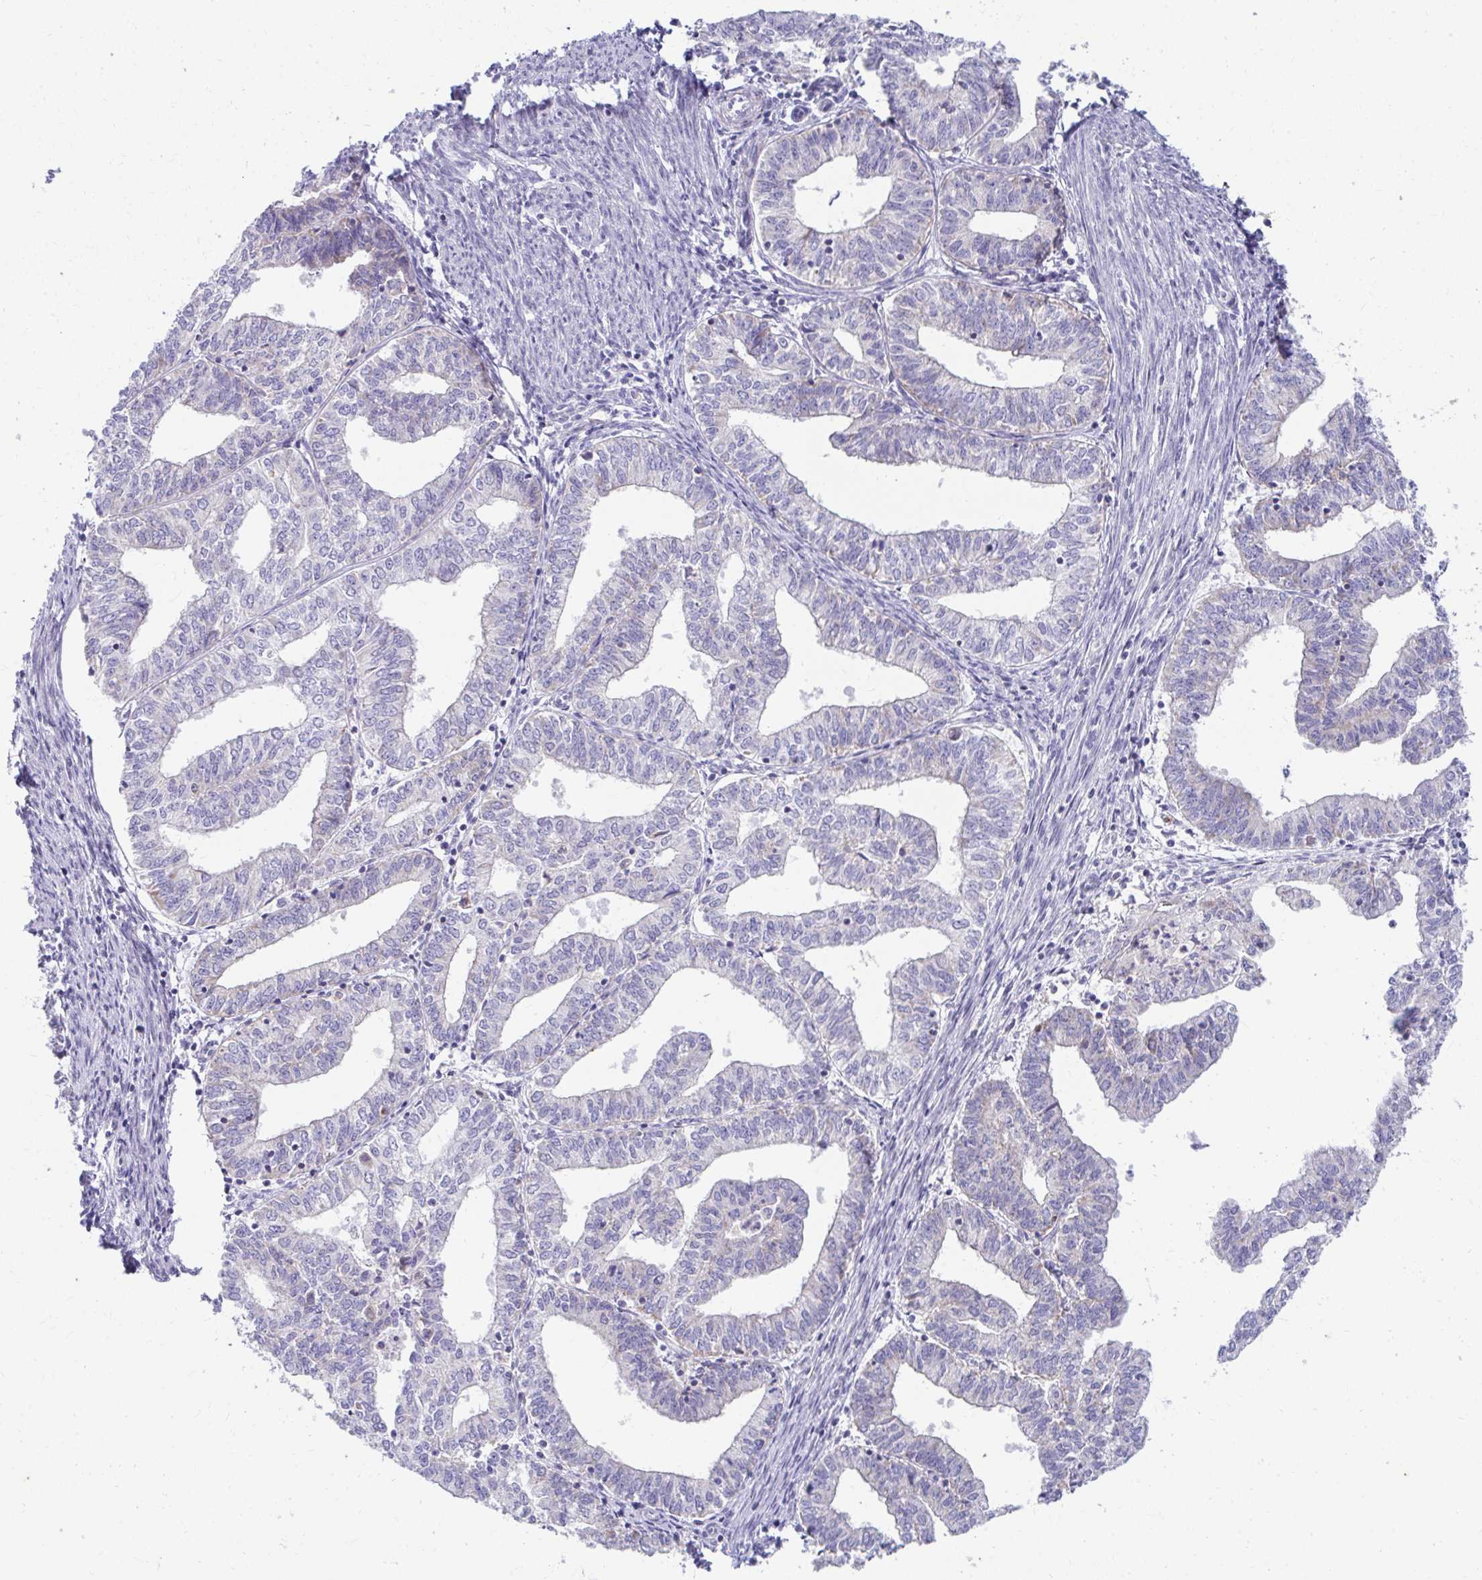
{"staining": {"intensity": "negative", "quantity": "none", "location": "none"}, "tissue": "endometrial cancer", "cell_type": "Tumor cells", "image_type": "cancer", "snomed": [{"axis": "morphology", "description": "Adenocarcinoma, NOS"}, {"axis": "topography", "description": "Endometrium"}], "caption": "Immunohistochemistry of human adenocarcinoma (endometrial) demonstrates no staining in tumor cells.", "gene": "EXOC5", "patient": {"sex": "female", "age": 61}}